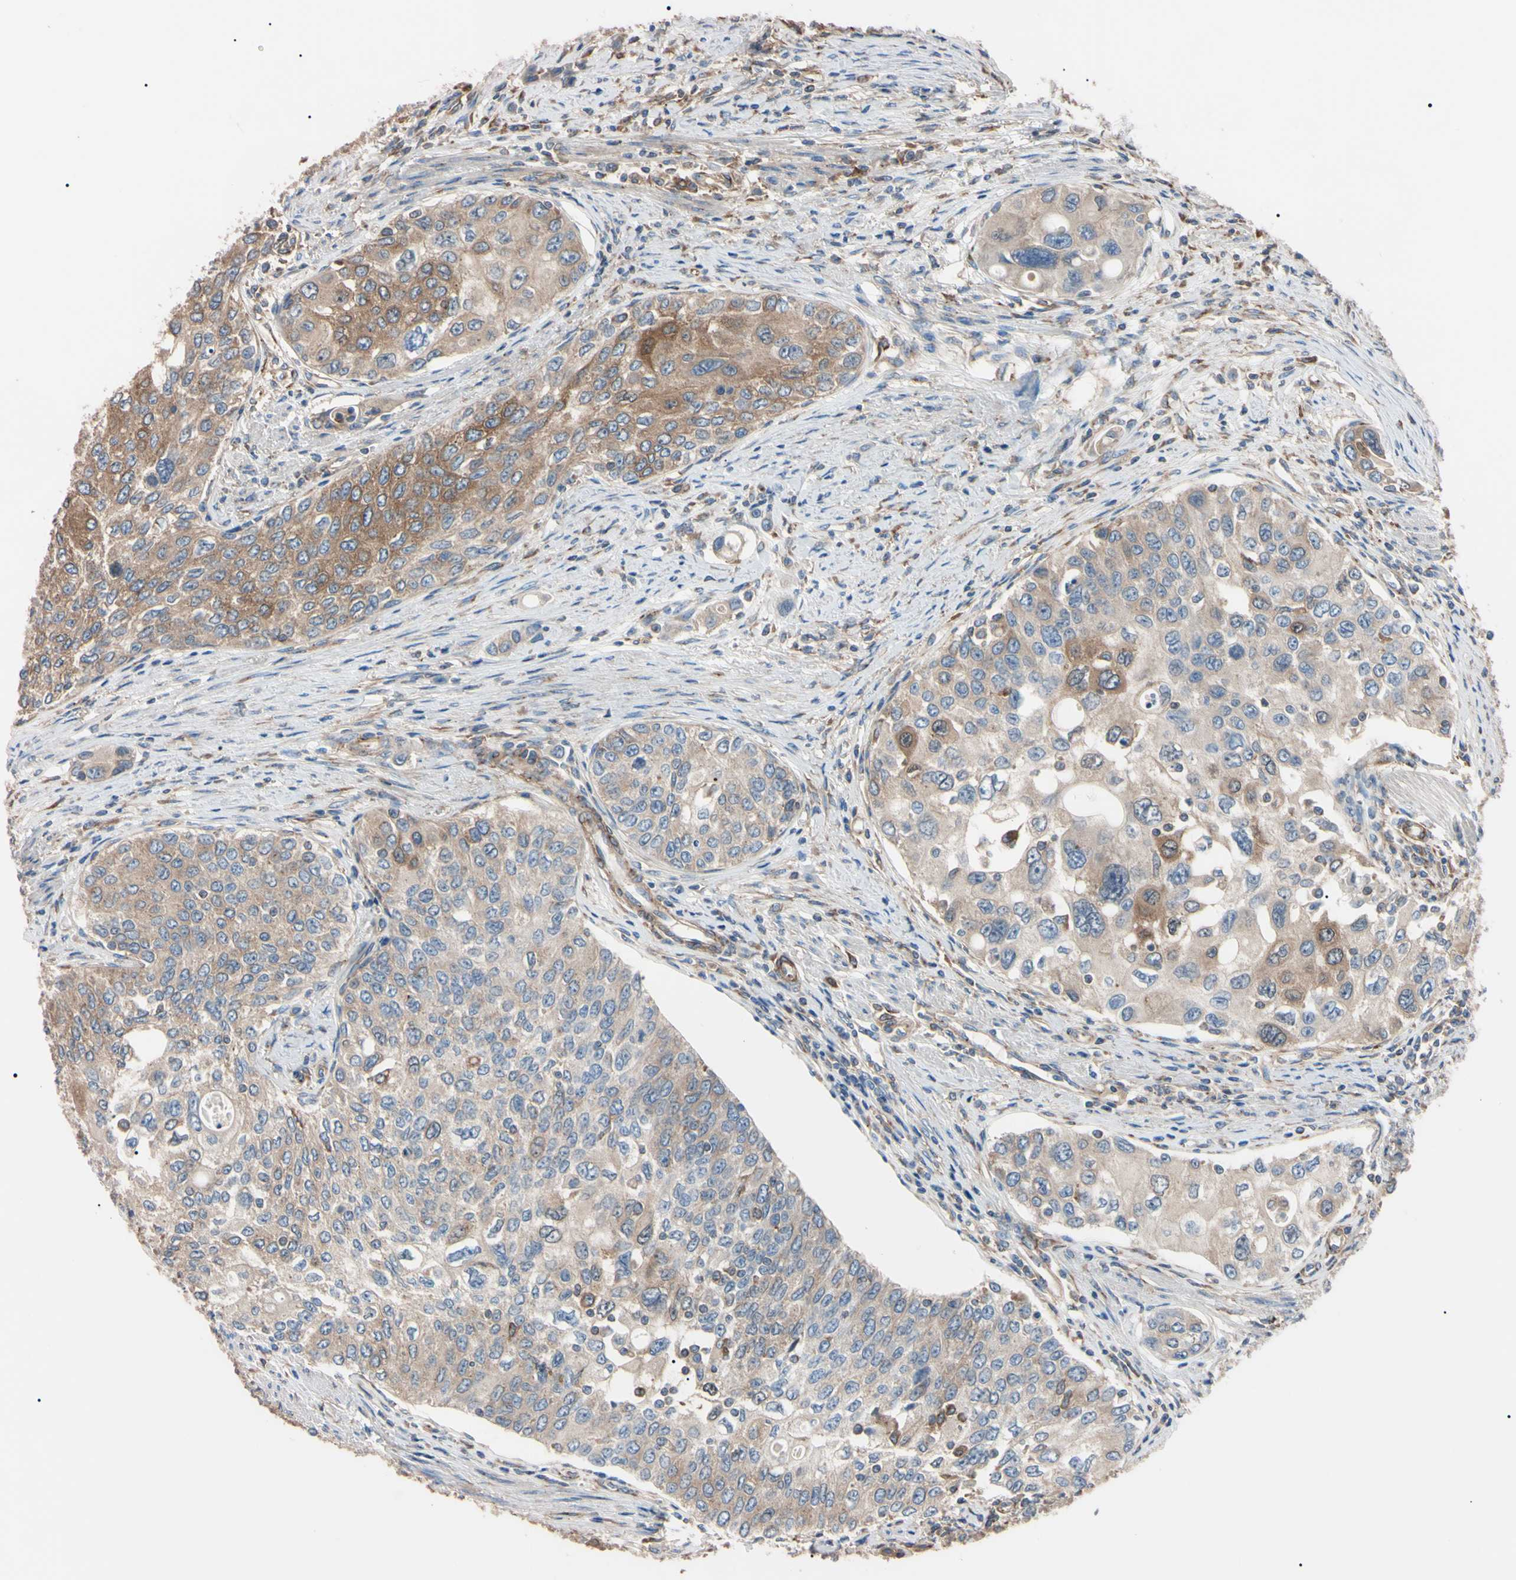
{"staining": {"intensity": "moderate", "quantity": ">75%", "location": "cytoplasmic/membranous"}, "tissue": "urothelial cancer", "cell_type": "Tumor cells", "image_type": "cancer", "snomed": [{"axis": "morphology", "description": "Urothelial carcinoma, High grade"}, {"axis": "topography", "description": "Urinary bladder"}], "caption": "Immunohistochemistry (IHC) histopathology image of human urothelial cancer stained for a protein (brown), which exhibits medium levels of moderate cytoplasmic/membranous staining in about >75% of tumor cells.", "gene": "PRKACA", "patient": {"sex": "female", "age": 56}}